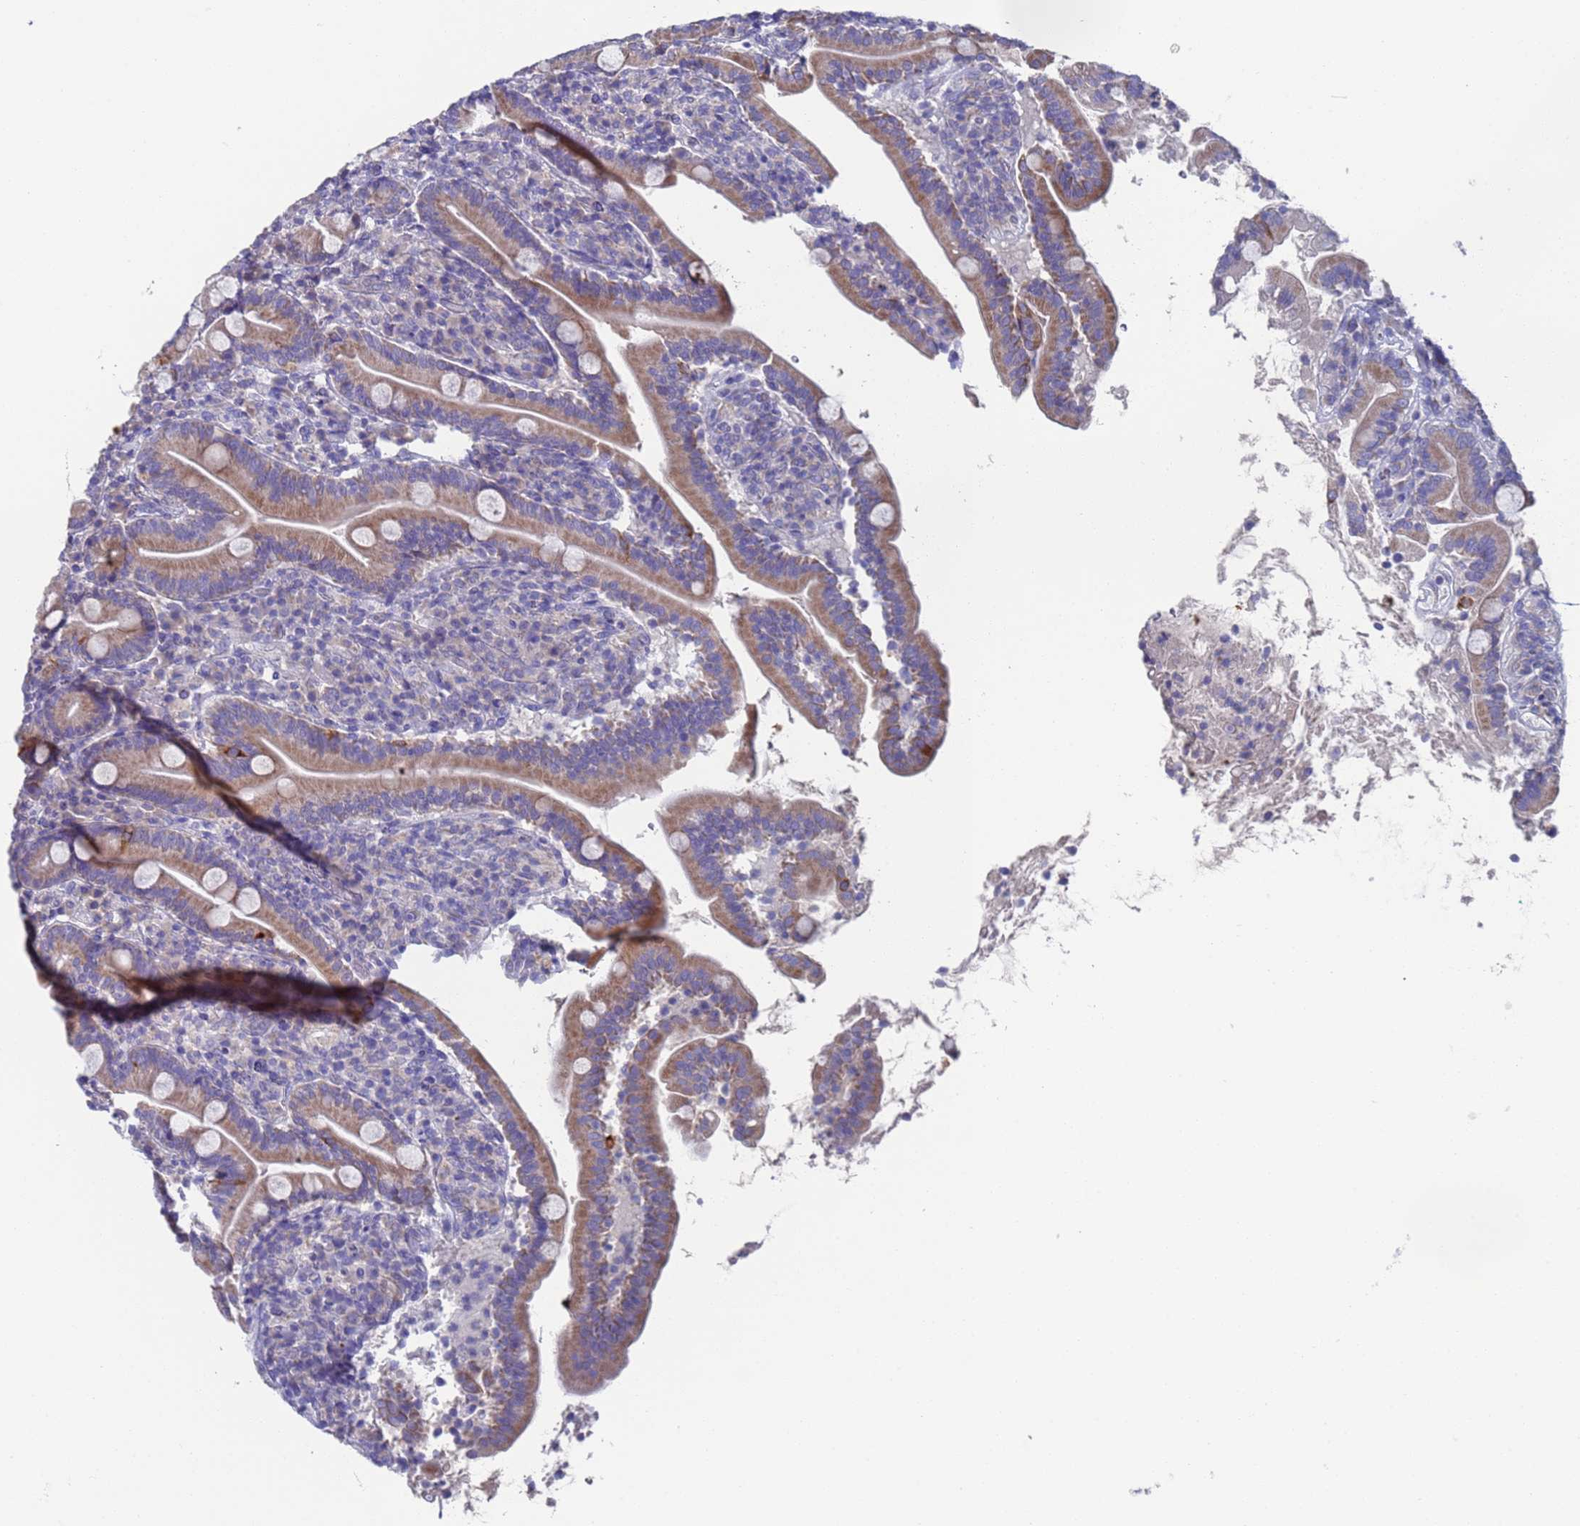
{"staining": {"intensity": "moderate", "quantity": ">75%", "location": "cytoplasmic/membranous"}, "tissue": "duodenum", "cell_type": "Glandular cells", "image_type": "normal", "snomed": [{"axis": "morphology", "description": "Normal tissue, NOS"}, {"axis": "topography", "description": "Duodenum"}], "caption": "Duodenum stained for a protein (brown) displays moderate cytoplasmic/membranous positive expression in about >75% of glandular cells.", "gene": "PET117", "patient": {"sex": "male", "age": 35}}